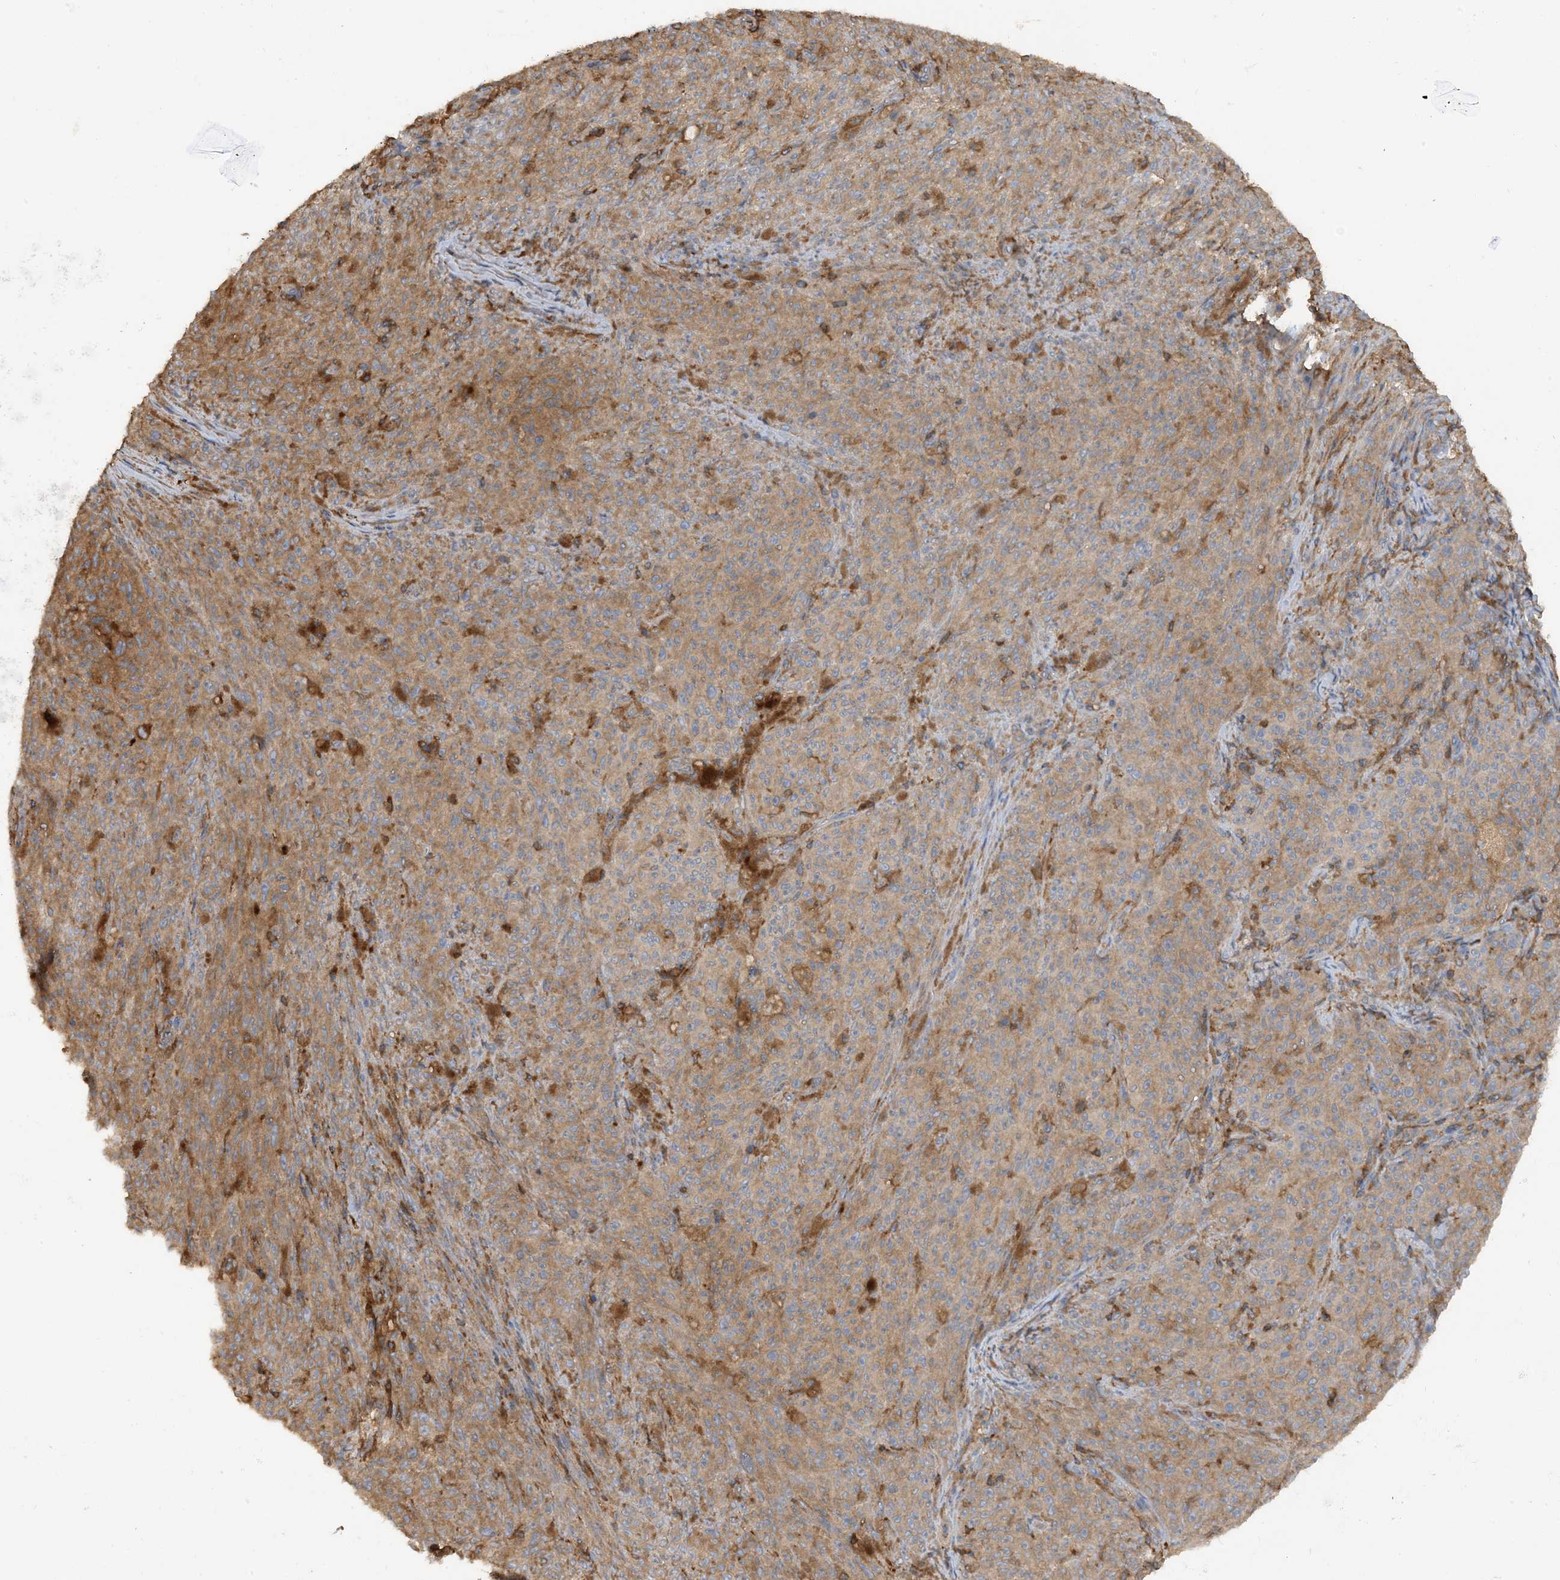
{"staining": {"intensity": "moderate", "quantity": ">75%", "location": "cytoplasmic/membranous"}, "tissue": "melanoma", "cell_type": "Tumor cells", "image_type": "cancer", "snomed": [{"axis": "morphology", "description": "Malignant melanoma, NOS"}, {"axis": "topography", "description": "Skin"}], "caption": "Protein expression analysis of malignant melanoma exhibits moderate cytoplasmic/membranous expression in approximately >75% of tumor cells.", "gene": "SFMBT2", "patient": {"sex": "female", "age": 82}}